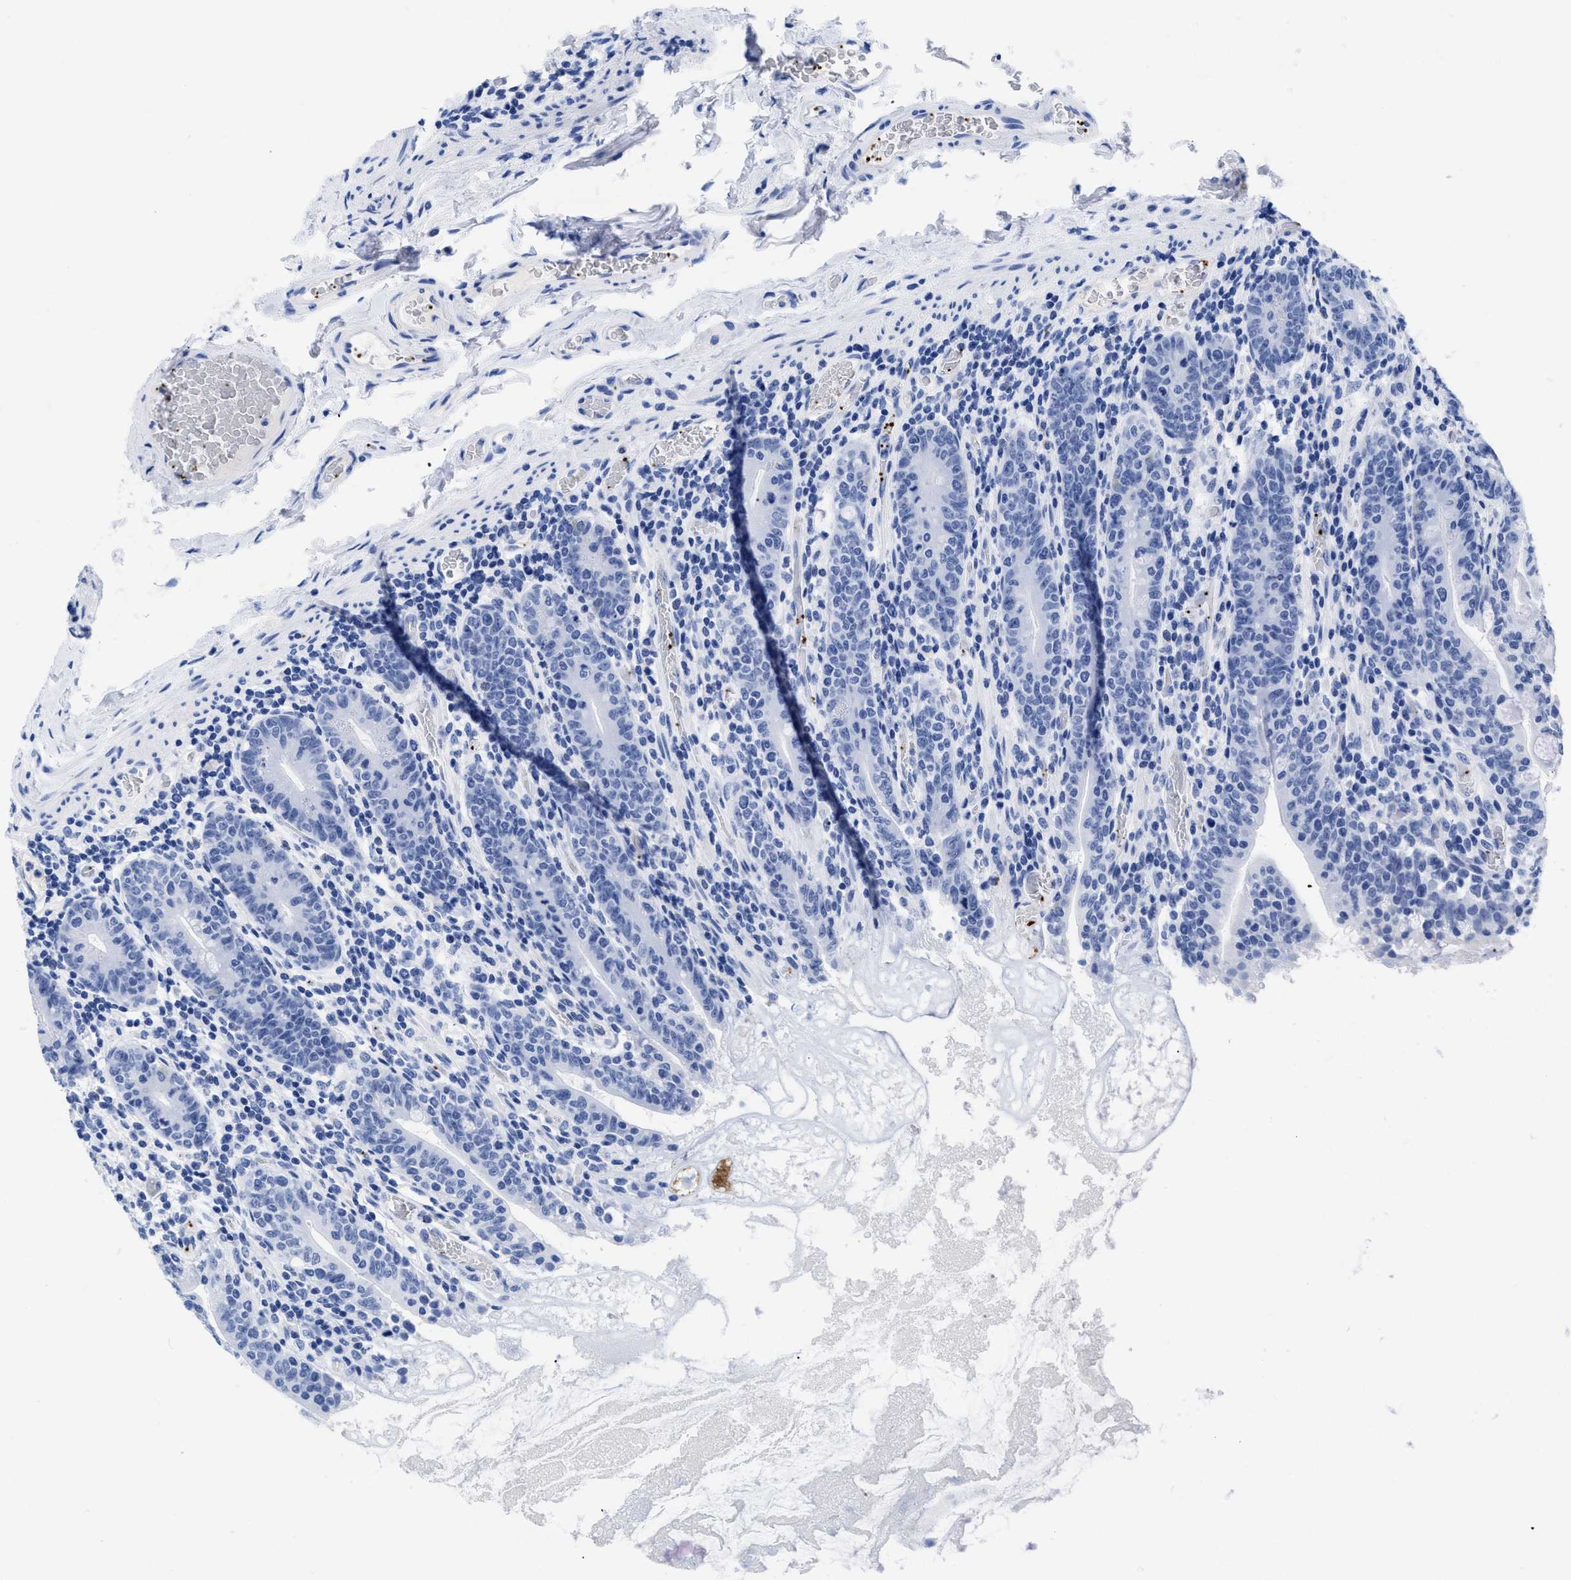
{"staining": {"intensity": "negative", "quantity": "none", "location": "none"}, "tissue": "small intestine", "cell_type": "Glandular cells", "image_type": "normal", "snomed": [{"axis": "morphology", "description": "Normal tissue, NOS"}, {"axis": "topography", "description": "Small intestine"}], "caption": "Histopathology image shows no protein positivity in glandular cells of normal small intestine. (Stains: DAB (3,3'-diaminobenzidine) IHC with hematoxylin counter stain, Microscopy: brightfield microscopy at high magnification).", "gene": "TREML1", "patient": {"sex": "female", "age": 56}}